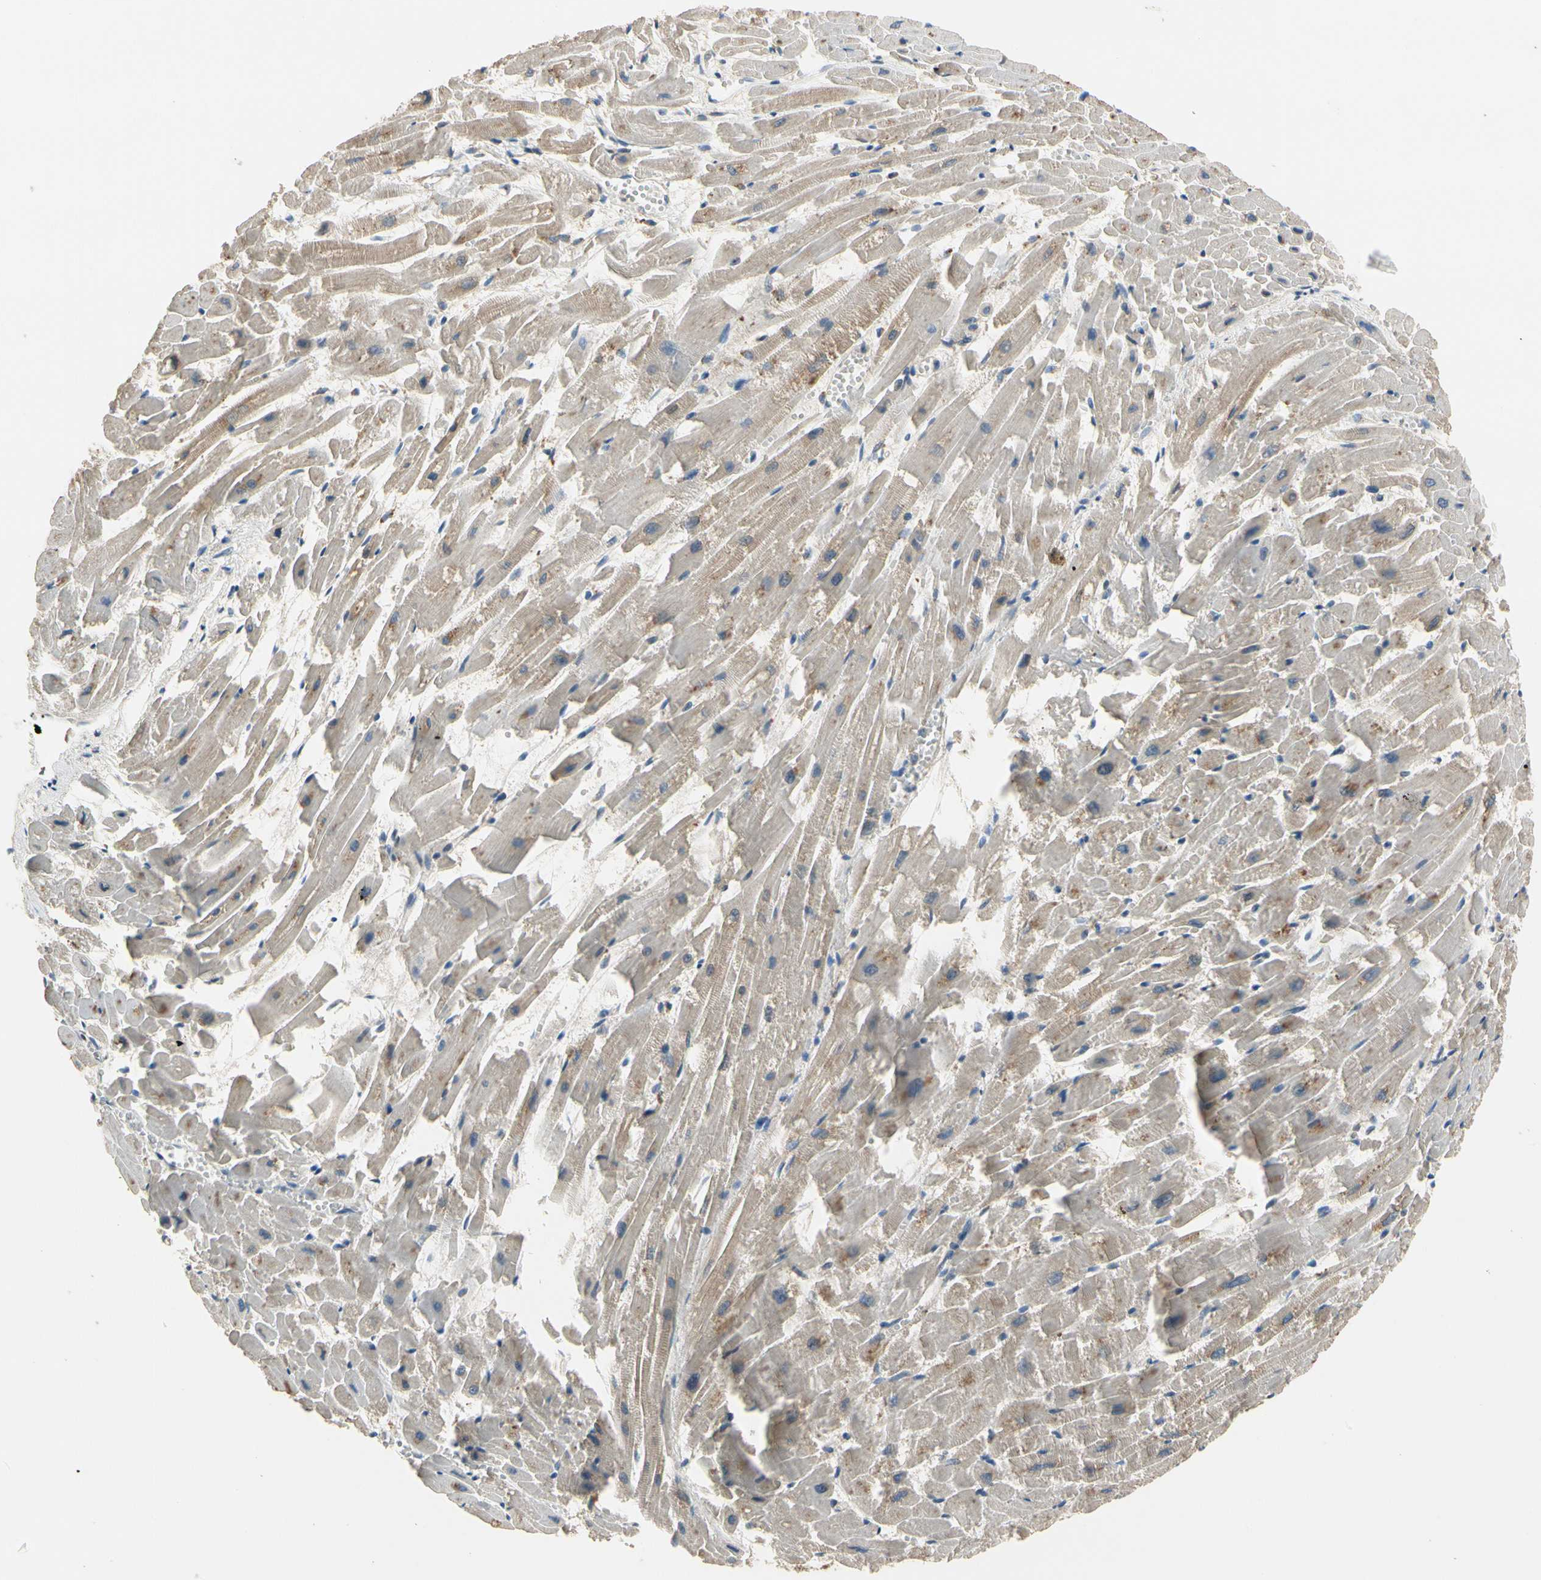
{"staining": {"intensity": "moderate", "quantity": "25%-75%", "location": "cytoplasmic/membranous"}, "tissue": "heart muscle", "cell_type": "Cardiomyocytes", "image_type": "normal", "snomed": [{"axis": "morphology", "description": "Normal tissue, NOS"}, {"axis": "topography", "description": "Heart"}], "caption": "Protein expression analysis of benign heart muscle demonstrates moderate cytoplasmic/membranous expression in approximately 25%-75% of cardiomyocytes.", "gene": "CGREF1", "patient": {"sex": "female", "age": 19}}